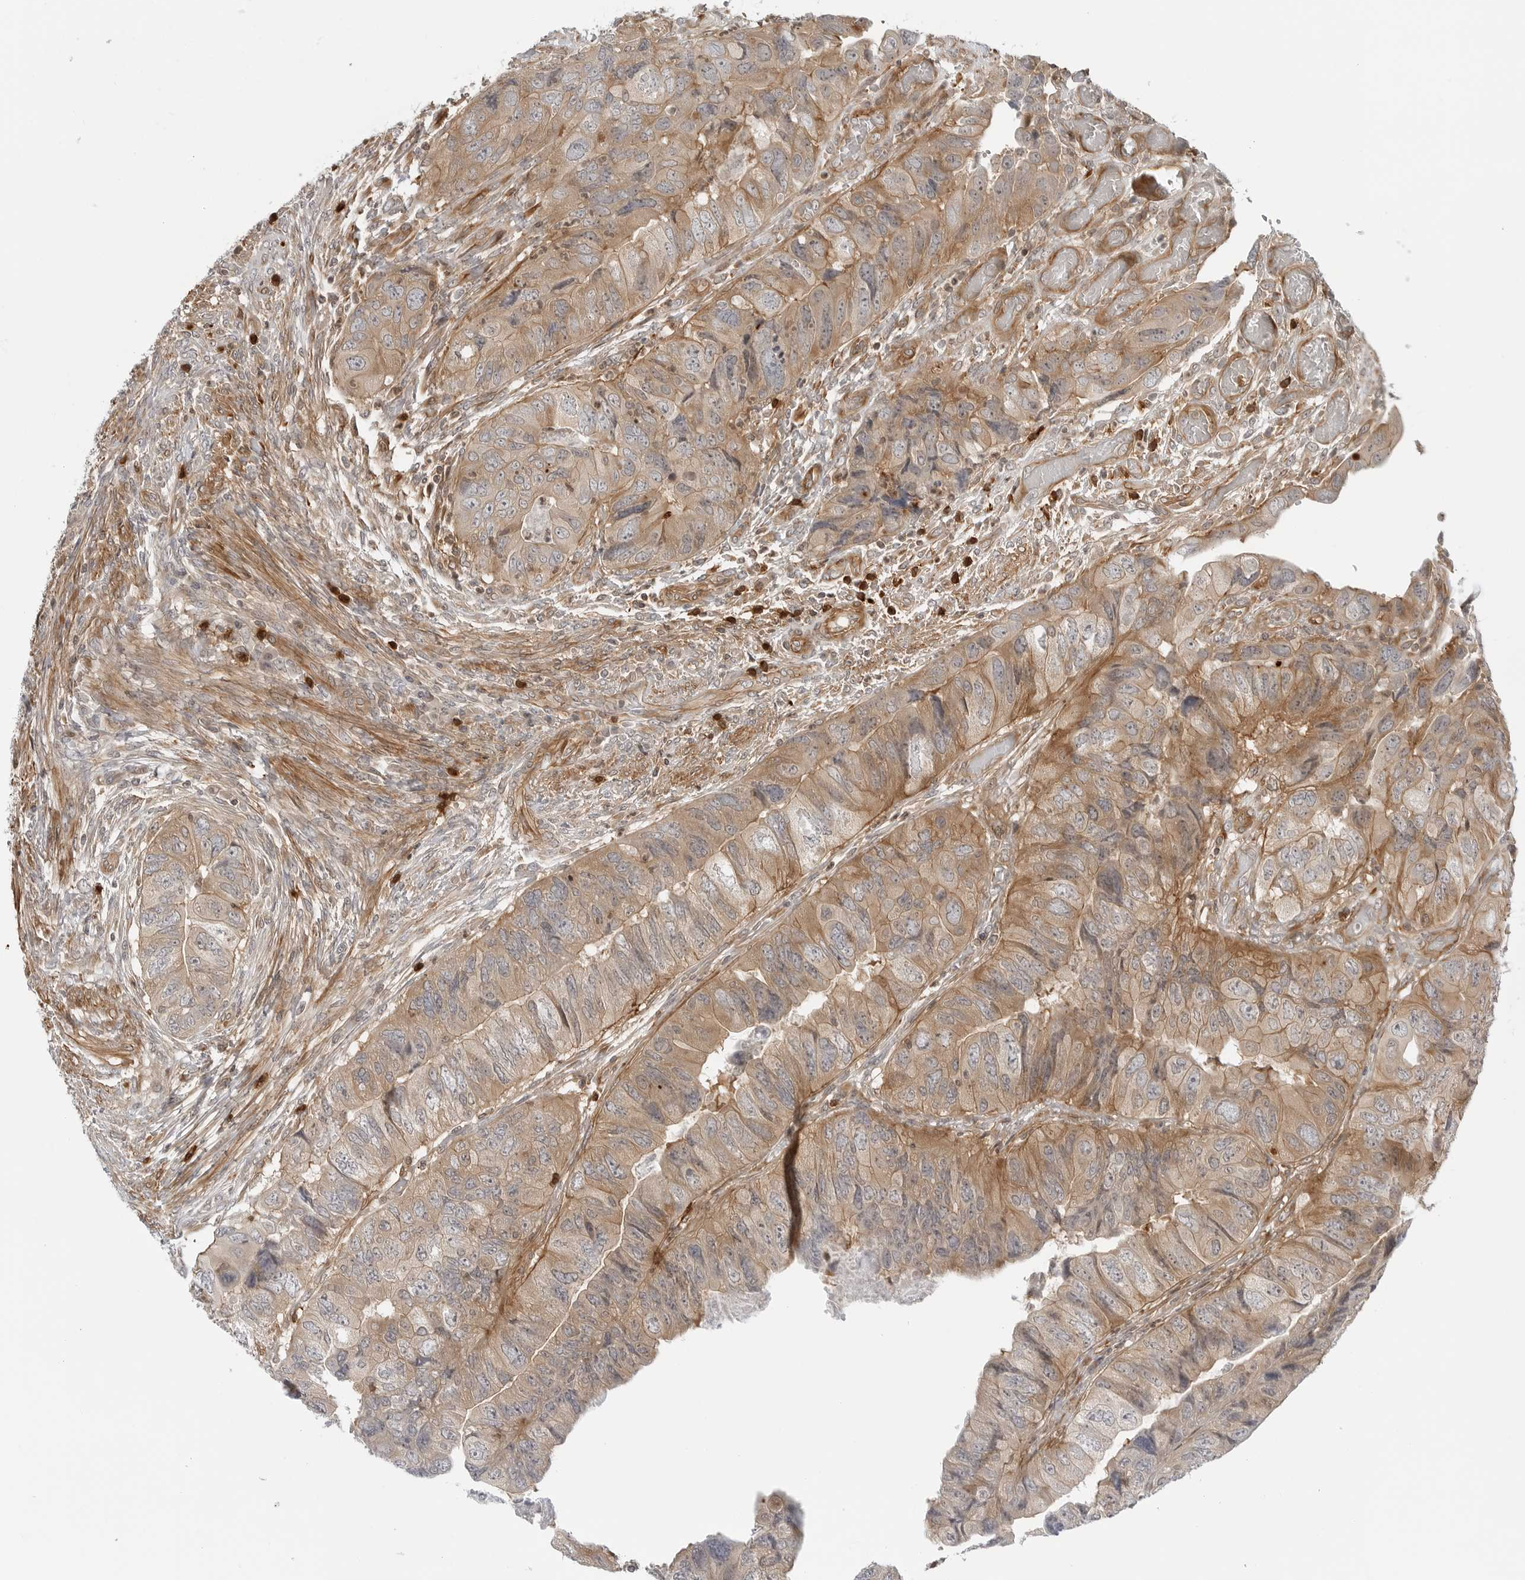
{"staining": {"intensity": "moderate", "quantity": "<25%", "location": "cytoplasmic/membranous"}, "tissue": "colorectal cancer", "cell_type": "Tumor cells", "image_type": "cancer", "snomed": [{"axis": "morphology", "description": "Adenocarcinoma, NOS"}, {"axis": "topography", "description": "Rectum"}], "caption": "Tumor cells show moderate cytoplasmic/membranous staining in approximately <25% of cells in colorectal cancer.", "gene": "STXBP3", "patient": {"sex": "male", "age": 63}}